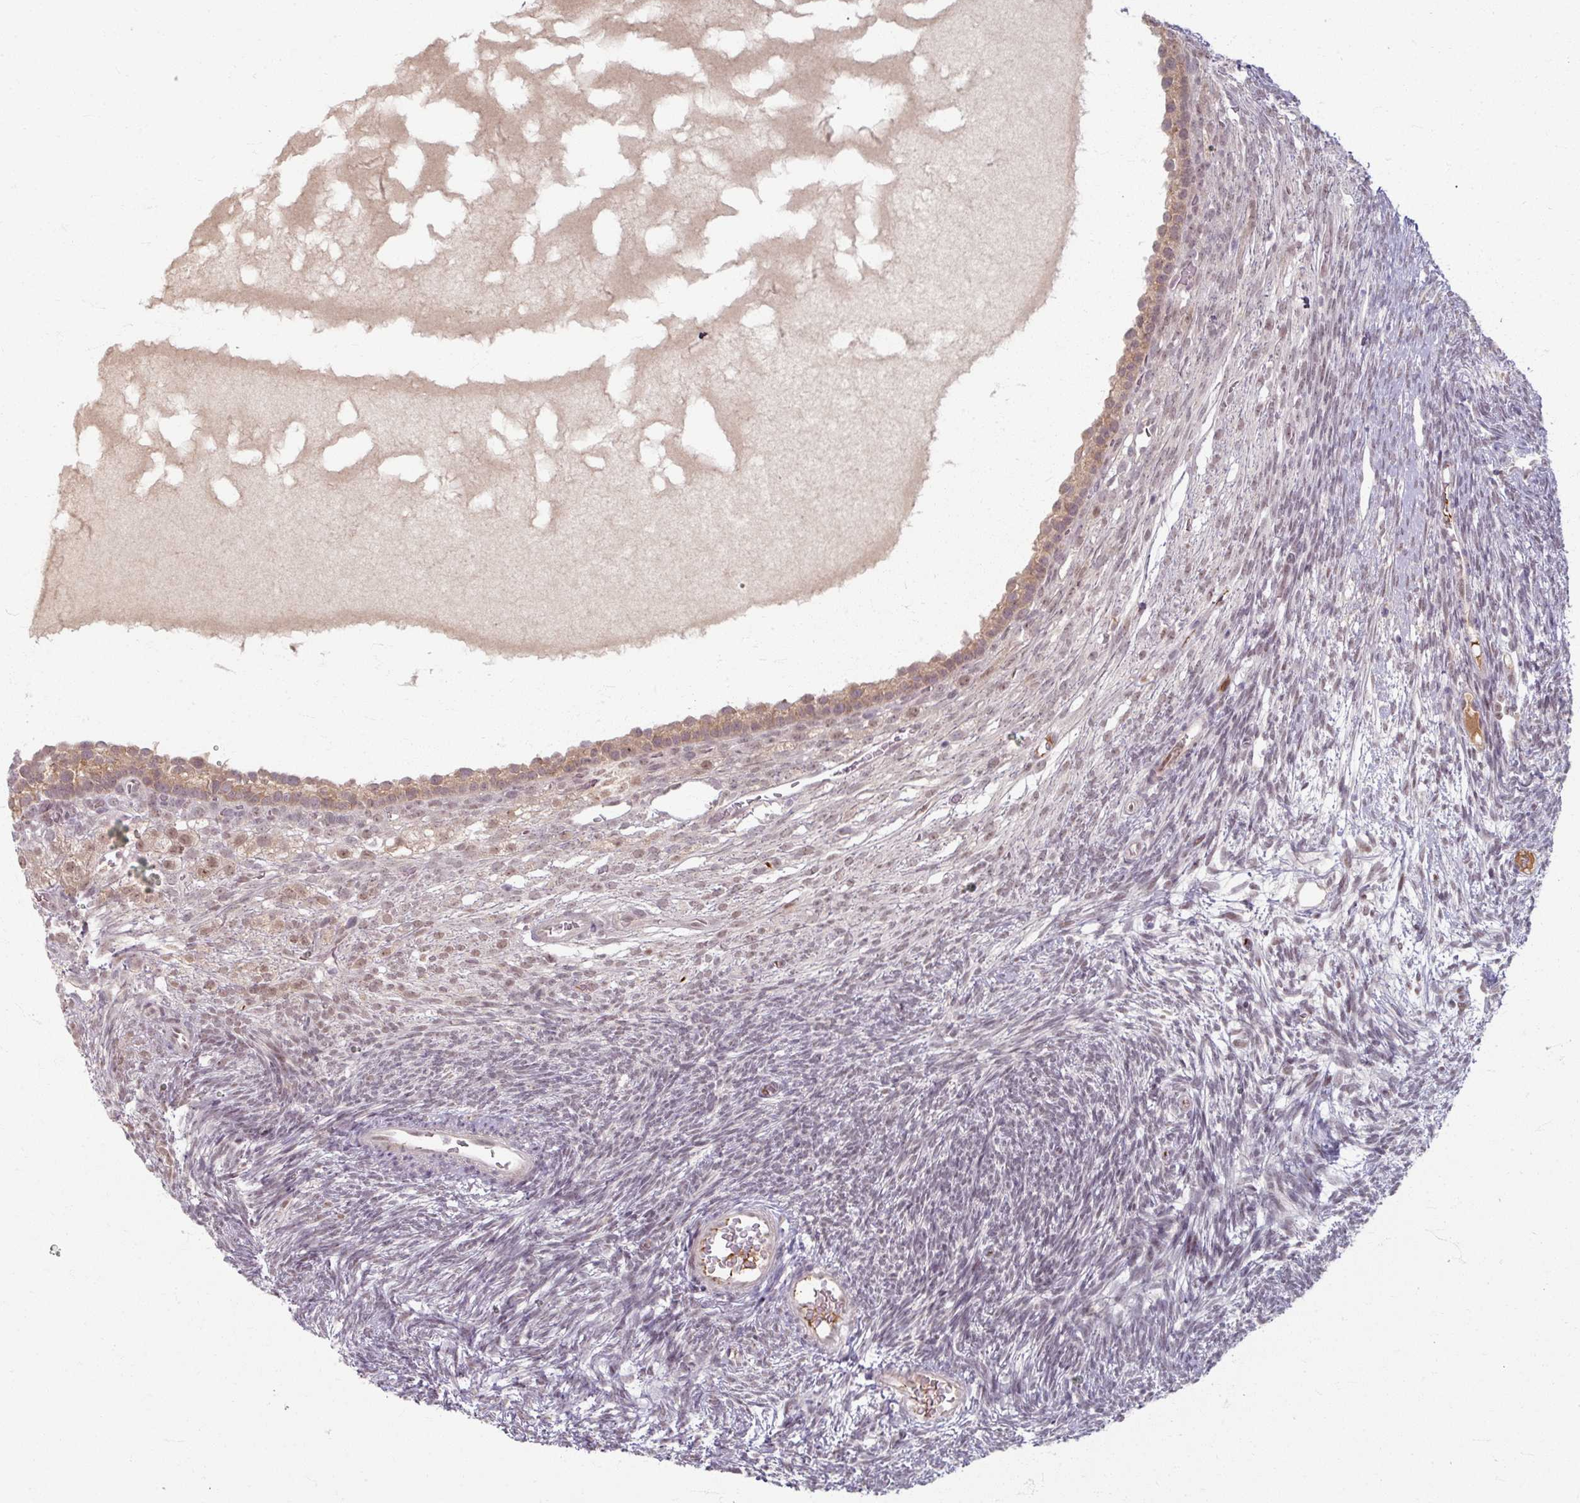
{"staining": {"intensity": "weak", "quantity": "25%-75%", "location": "nuclear"}, "tissue": "ovary", "cell_type": "Ovarian stroma cells", "image_type": "normal", "snomed": [{"axis": "morphology", "description": "Normal tissue, NOS"}, {"axis": "topography", "description": "Ovary"}], "caption": "Approximately 25%-75% of ovarian stroma cells in benign human ovary show weak nuclear protein expression as visualized by brown immunohistochemical staining.", "gene": "KLC3", "patient": {"sex": "female", "age": 39}}